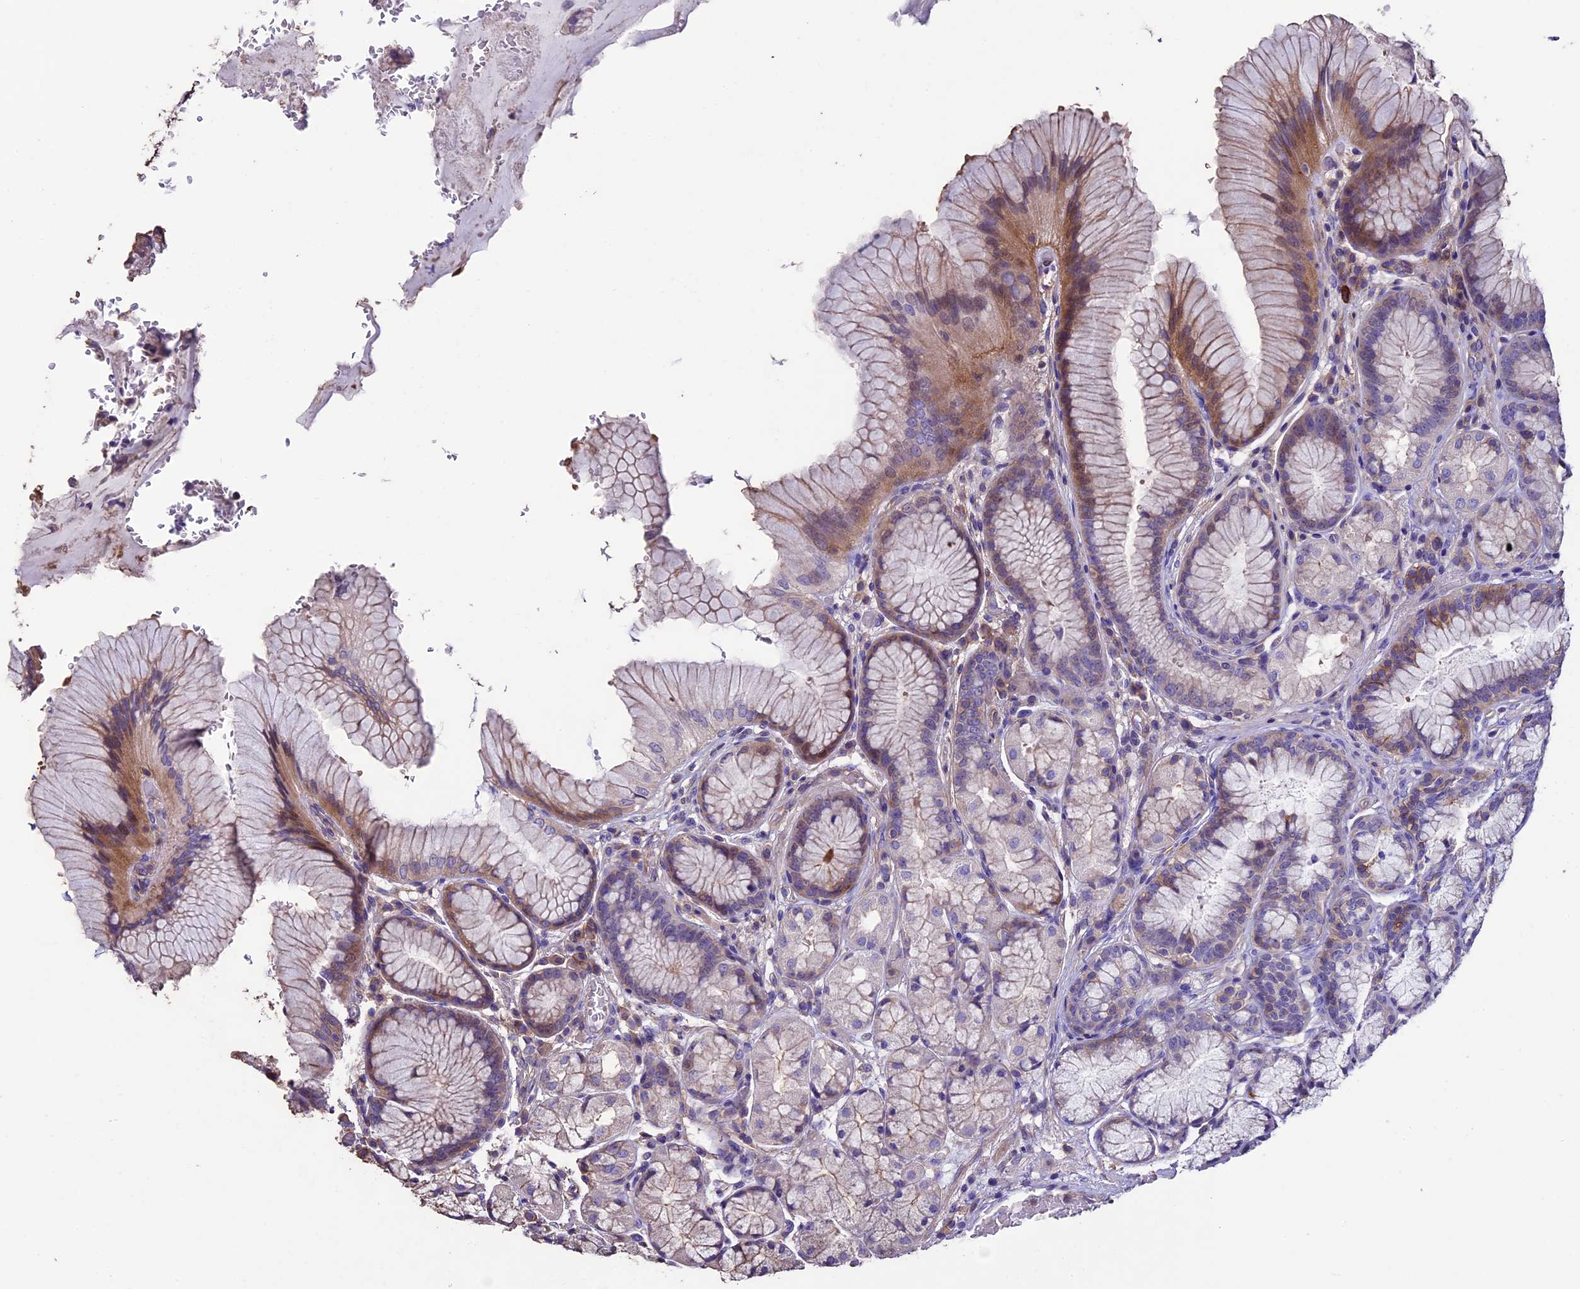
{"staining": {"intensity": "moderate", "quantity": "<25%", "location": "cytoplasmic/membranous"}, "tissue": "stomach", "cell_type": "Glandular cells", "image_type": "normal", "snomed": [{"axis": "morphology", "description": "Normal tissue, NOS"}, {"axis": "topography", "description": "Stomach"}], "caption": "Protein expression analysis of normal human stomach reveals moderate cytoplasmic/membranous staining in about <25% of glandular cells.", "gene": "USB1", "patient": {"sex": "male", "age": 63}}